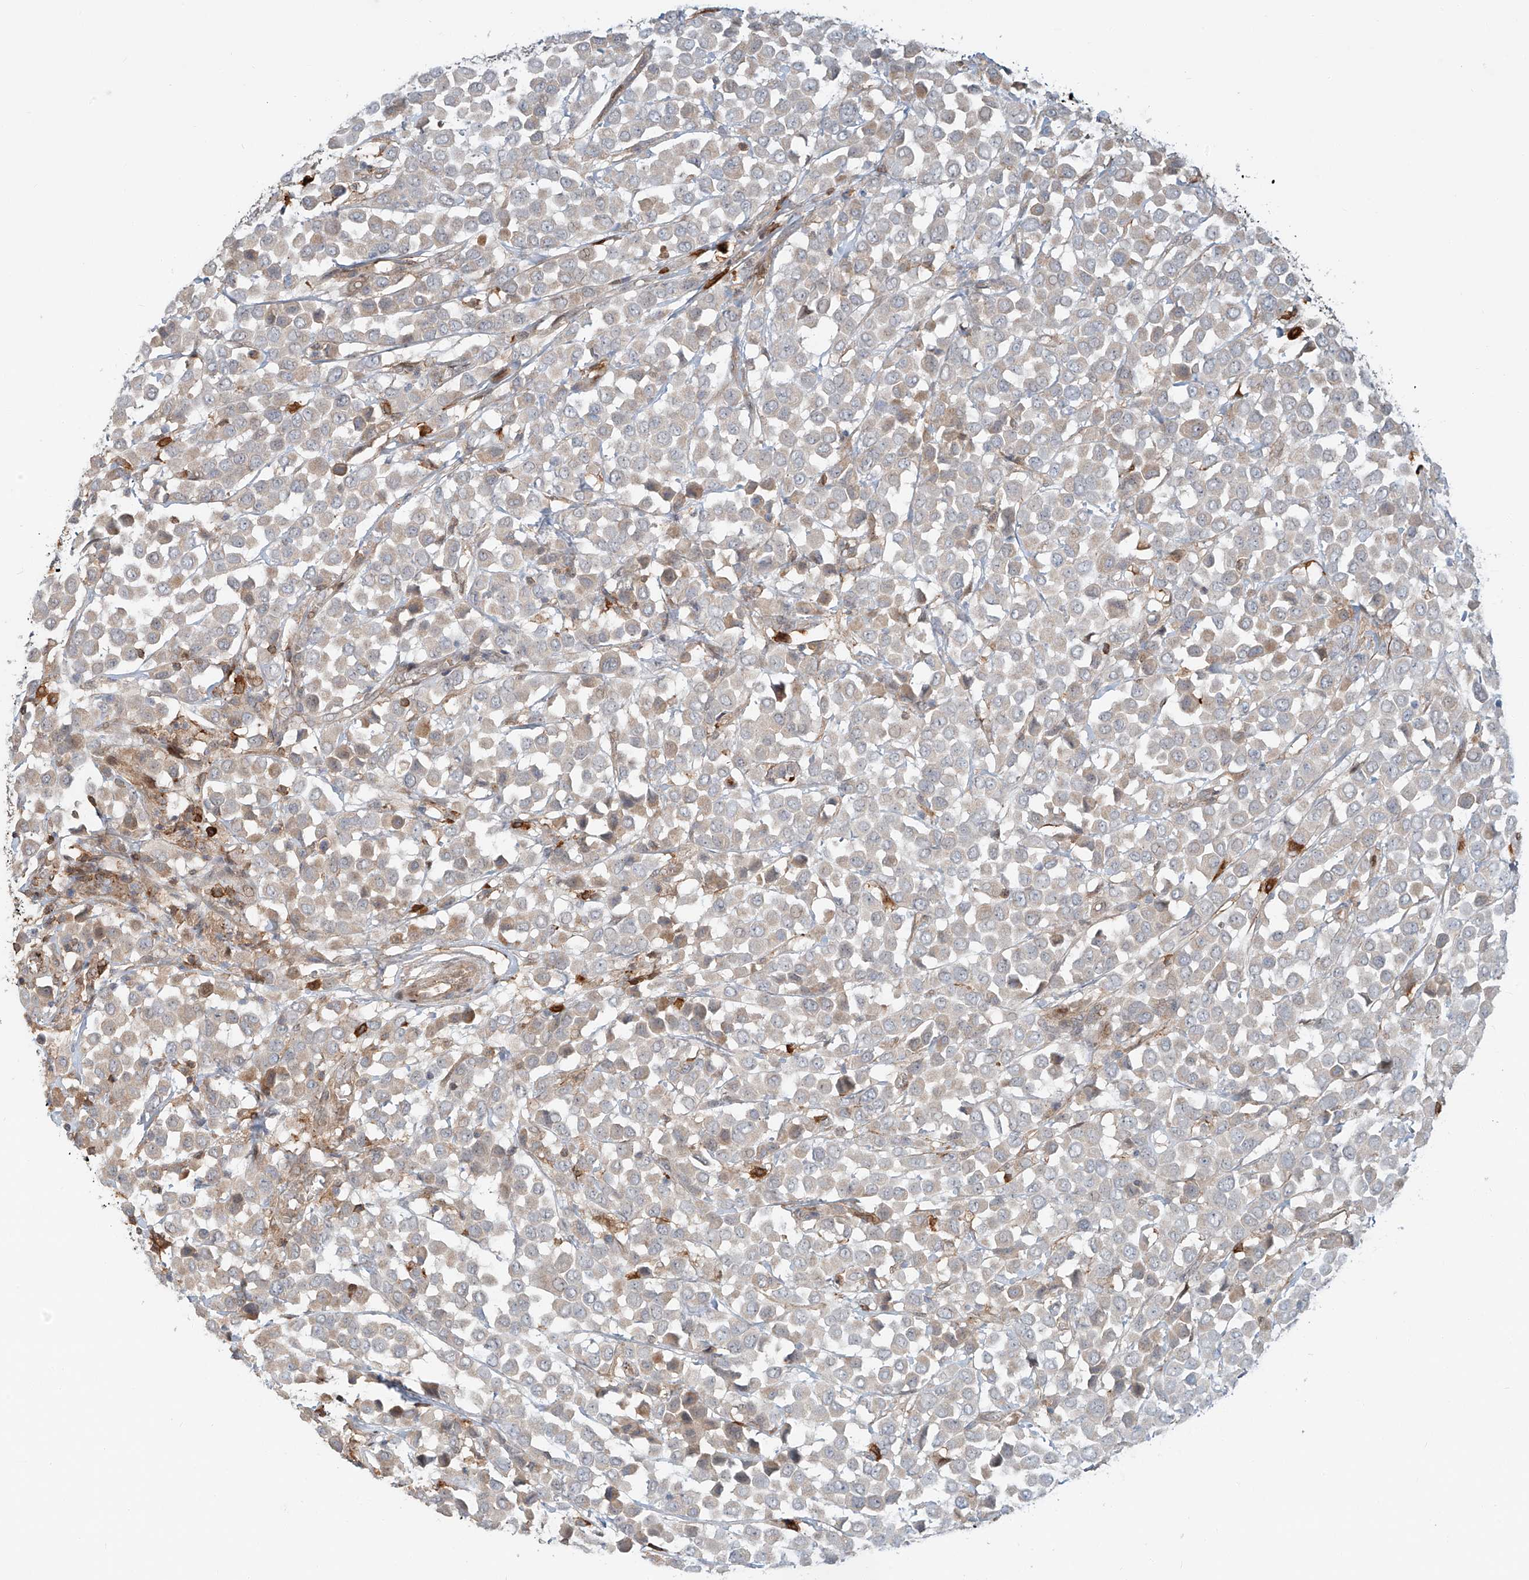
{"staining": {"intensity": "weak", "quantity": "<25%", "location": "cytoplasmic/membranous"}, "tissue": "breast cancer", "cell_type": "Tumor cells", "image_type": "cancer", "snomed": [{"axis": "morphology", "description": "Duct carcinoma"}, {"axis": "topography", "description": "Breast"}], "caption": "Immunohistochemical staining of human breast invasive ductal carcinoma exhibits no significant staining in tumor cells.", "gene": "CEP162", "patient": {"sex": "female", "age": 61}}